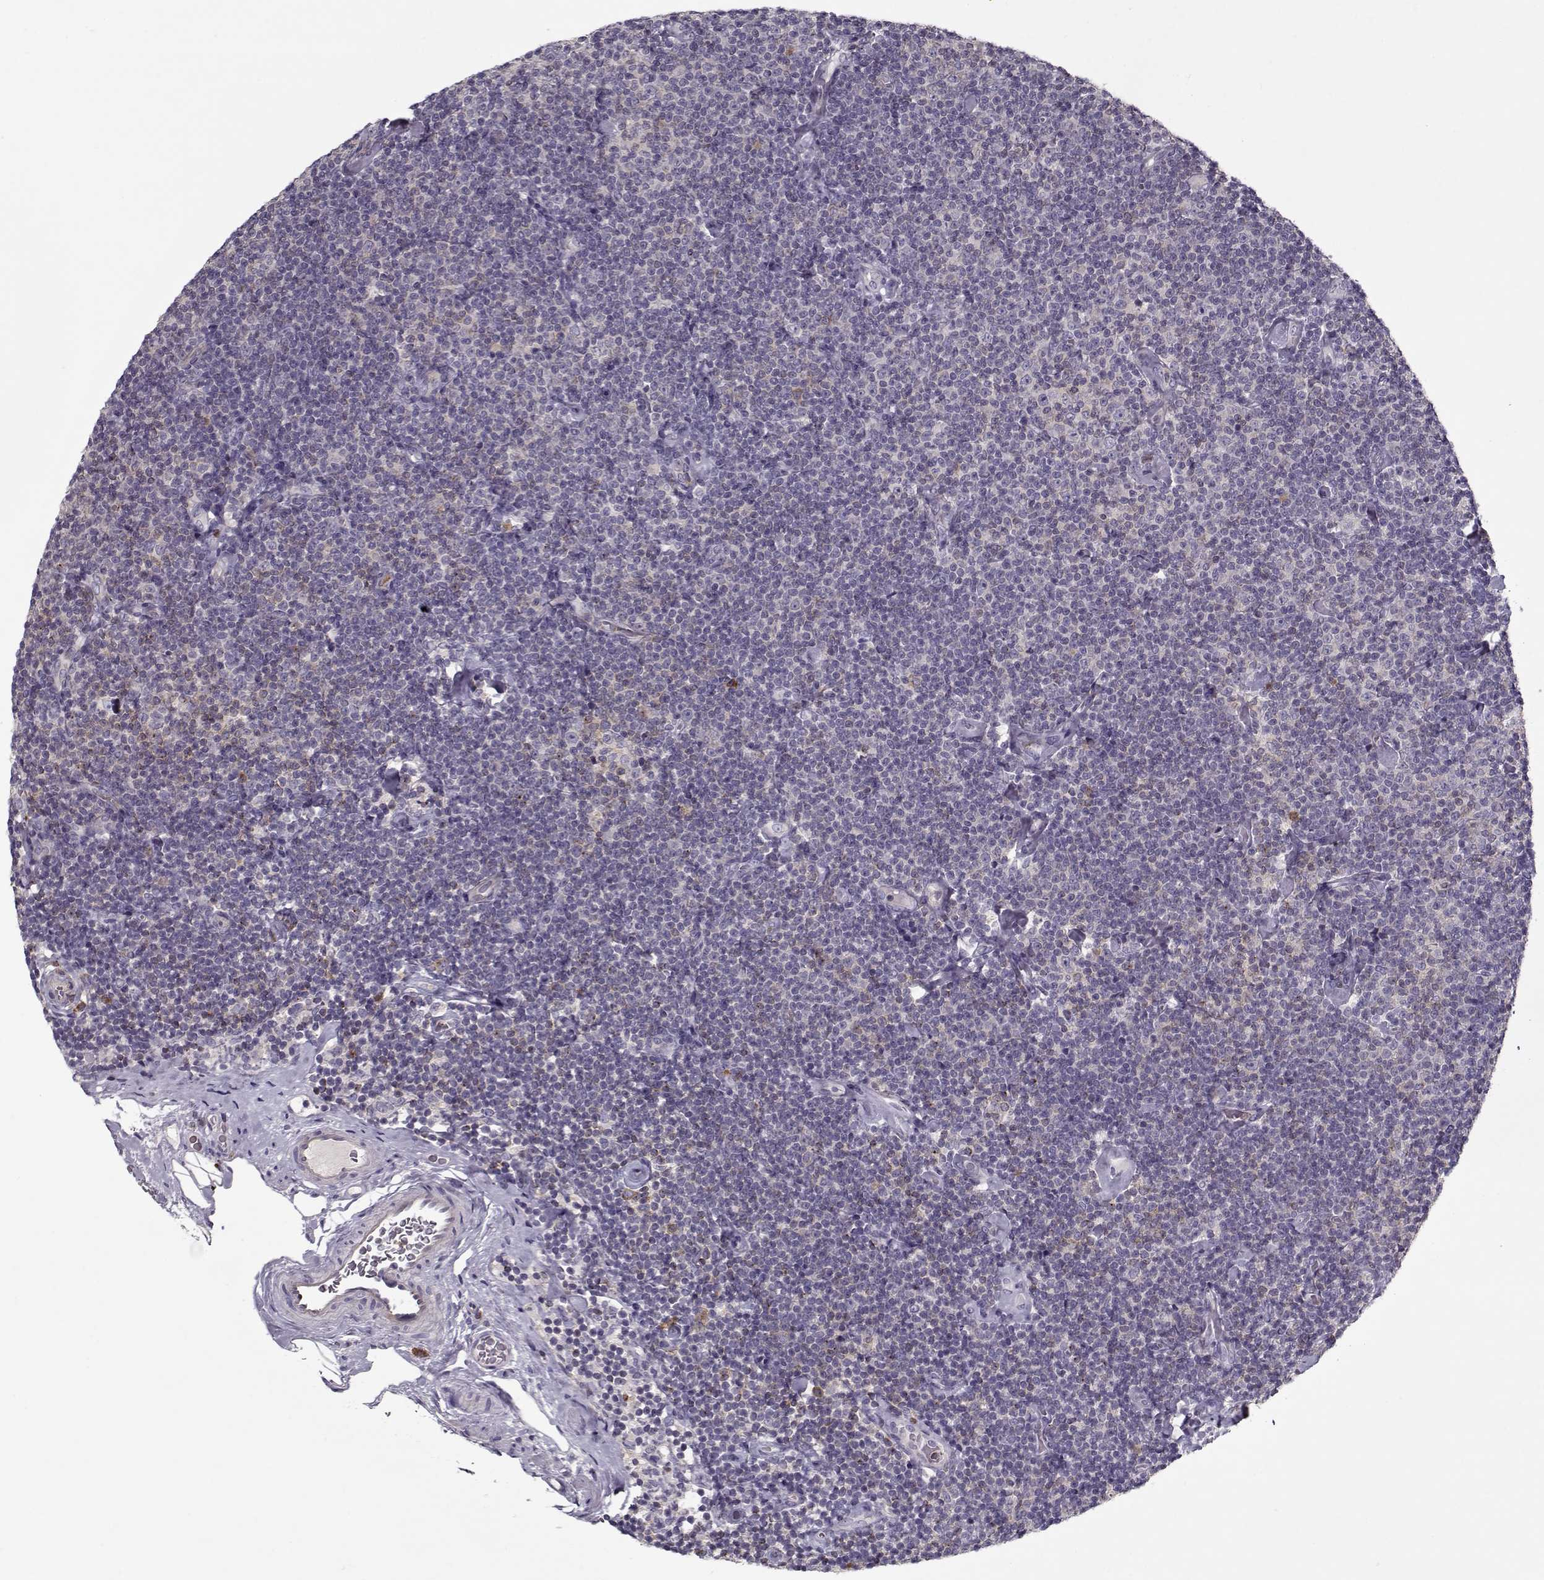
{"staining": {"intensity": "negative", "quantity": "none", "location": "none"}, "tissue": "lymphoma", "cell_type": "Tumor cells", "image_type": "cancer", "snomed": [{"axis": "morphology", "description": "Malignant lymphoma, non-Hodgkin's type, Low grade"}, {"axis": "topography", "description": "Lymph node"}], "caption": "This is a photomicrograph of immunohistochemistry (IHC) staining of lymphoma, which shows no staining in tumor cells.", "gene": "UNC13D", "patient": {"sex": "male", "age": 81}}